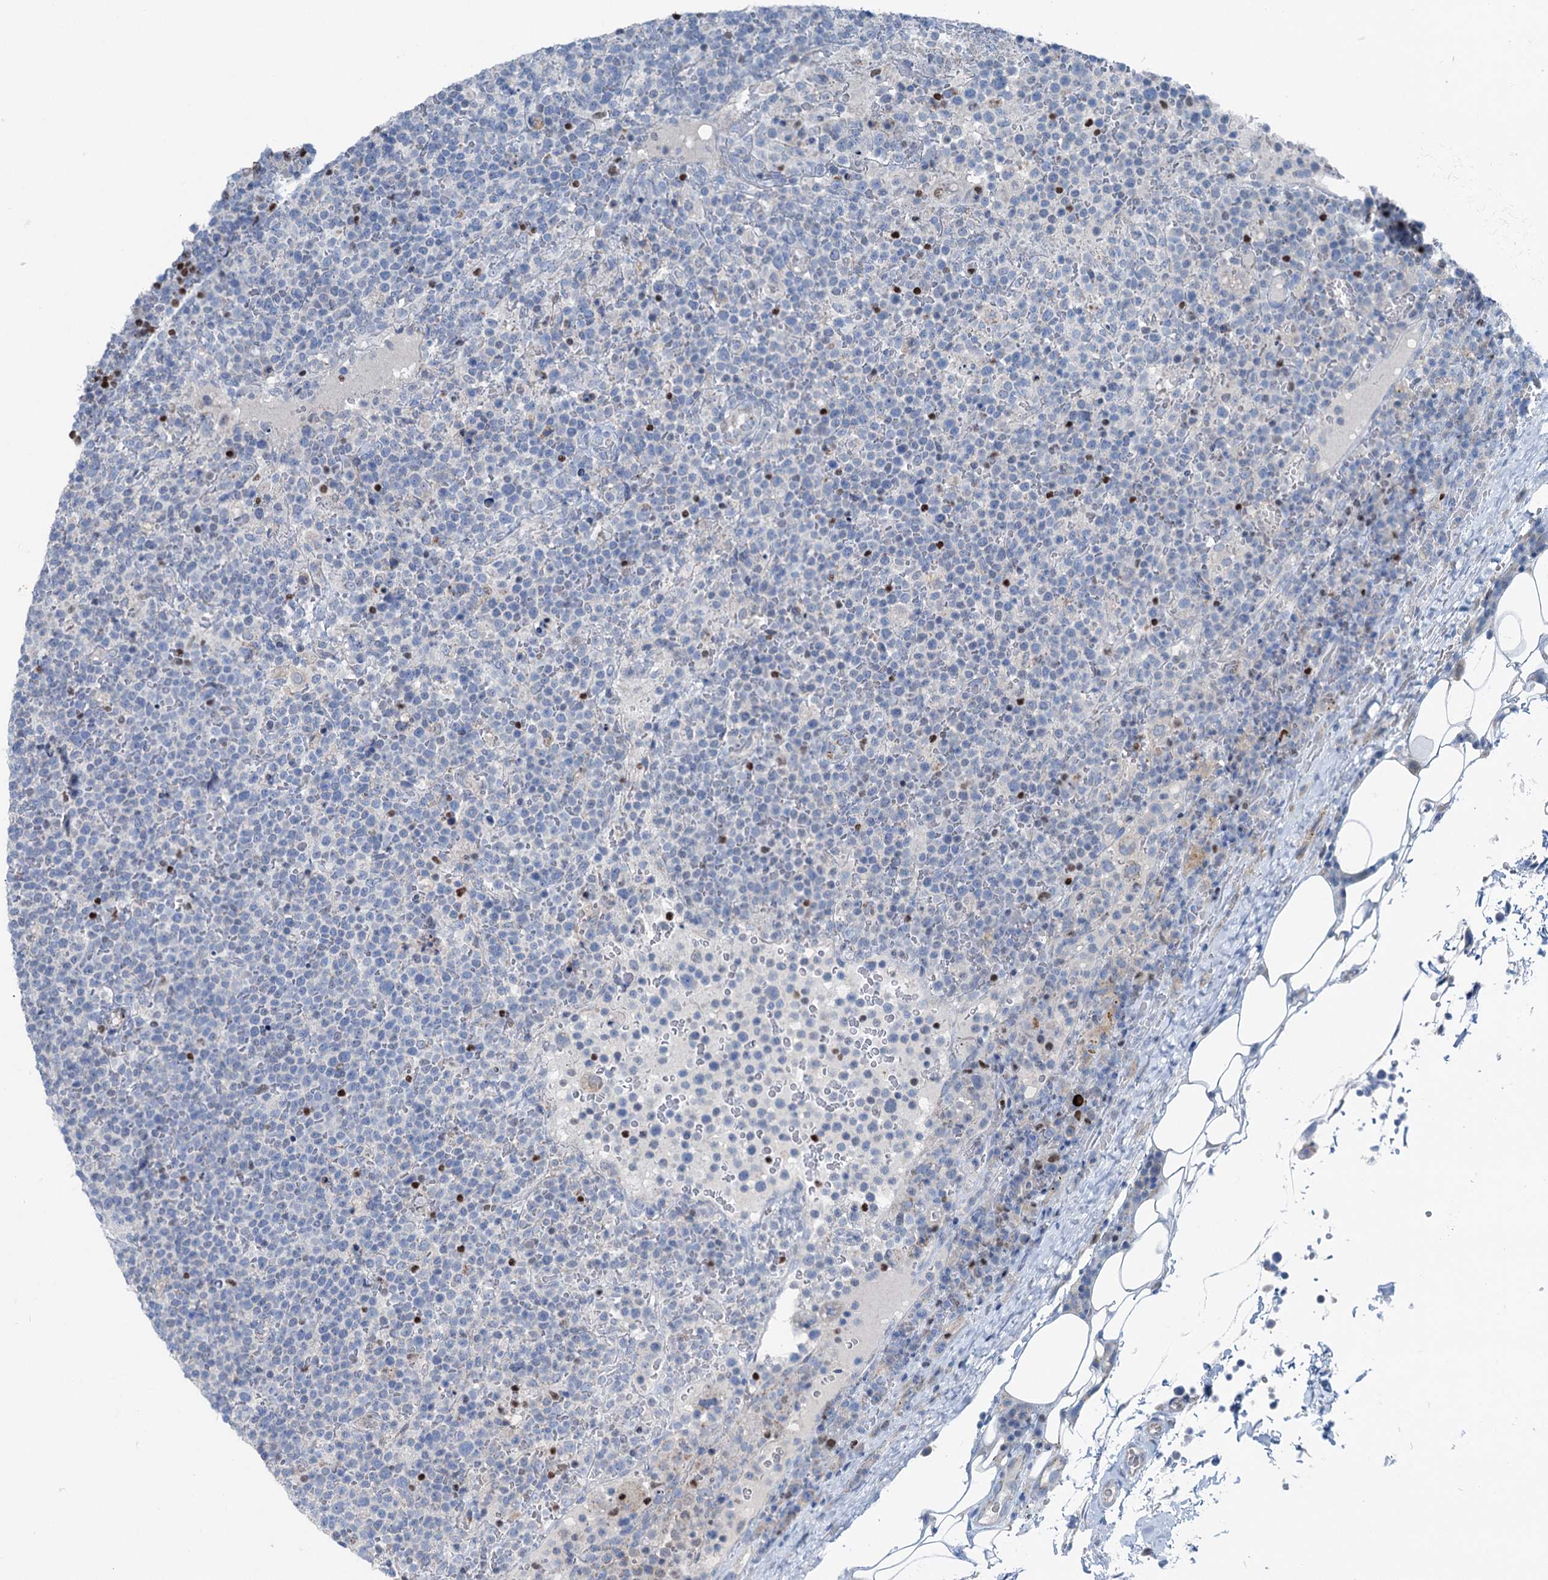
{"staining": {"intensity": "negative", "quantity": "none", "location": "none"}, "tissue": "lymphoma", "cell_type": "Tumor cells", "image_type": "cancer", "snomed": [{"axis": "morphology", "description": "Malignant lymphoma, non-Hodgkin's type, High grade"}, {"axis": "topography", "description": "Lymph node"}], "caption": "This is an immunohistochemistry photomicrograph of human lymphoma. There is no expression in tumor cells.", "gene": "ELP4", "patient": {"sex": "male", "age": 61}}